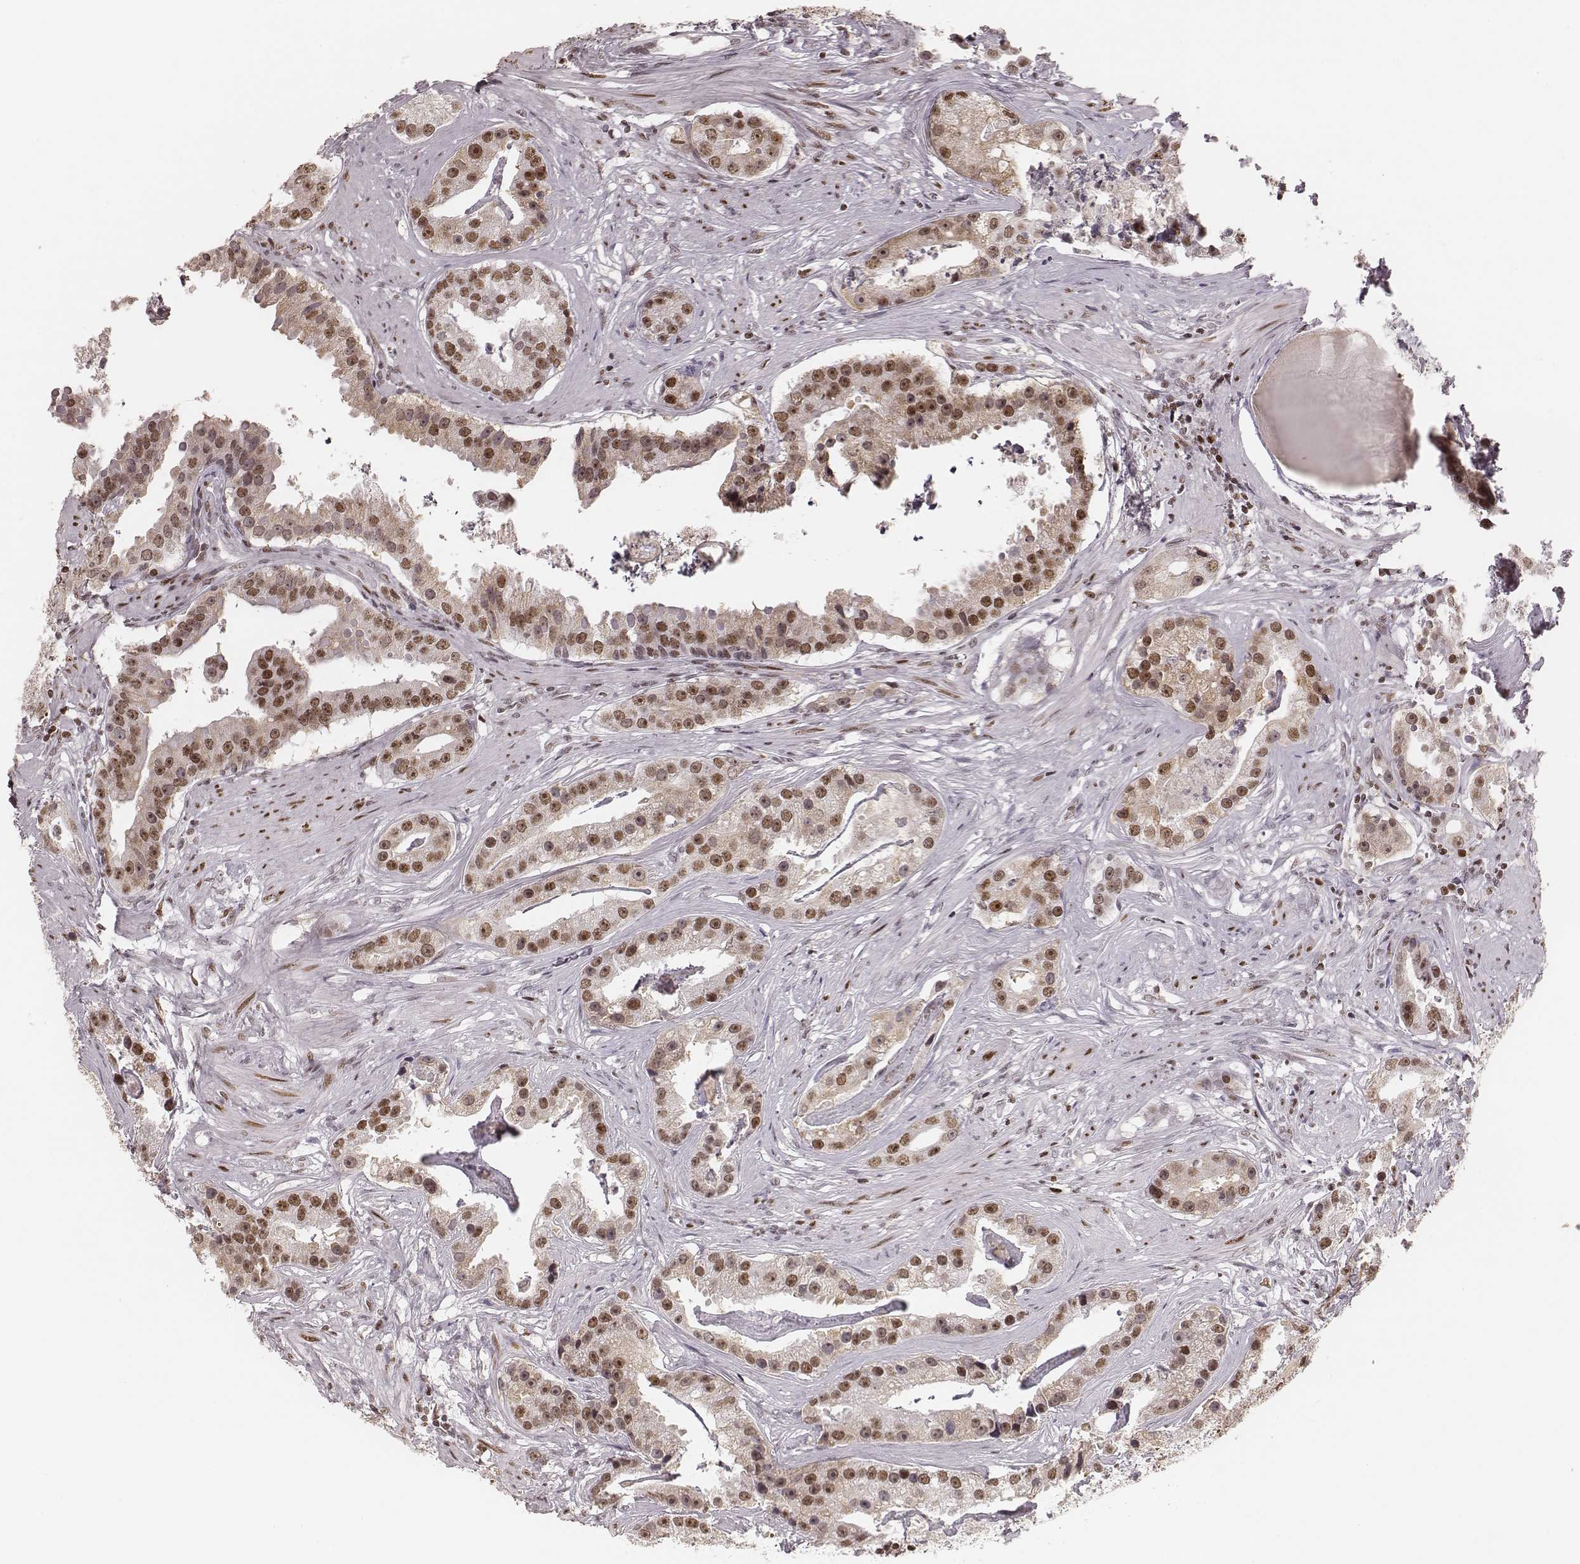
{"staining": {"intensity": "moderate", "quantity": ">75%", "location": "nuclear"}, "tissue": "prostate cancer", "cell_type": "Tumor cells", "image_type": "cancer", "snomed": [{"axis": "morphology", "description": "Adenocarcinoma, NOS"}, {"axis": "topography", "description": "Prostate and seminal vesicle, NOS"}, {"axis": "topography", "description": "Prostate"}], "caption": "Immunohistochemical staining of human adenocarcinoma (prostate) reveals moderate nuclear protein positivity in about >75% of tumor cells. (Stains: DAB in brown, nuclei in blue, Microscopy: brightfield microscopy at high magnification).", "gene": "PARP1", "patient": {"sex": "male", "age": 44}}